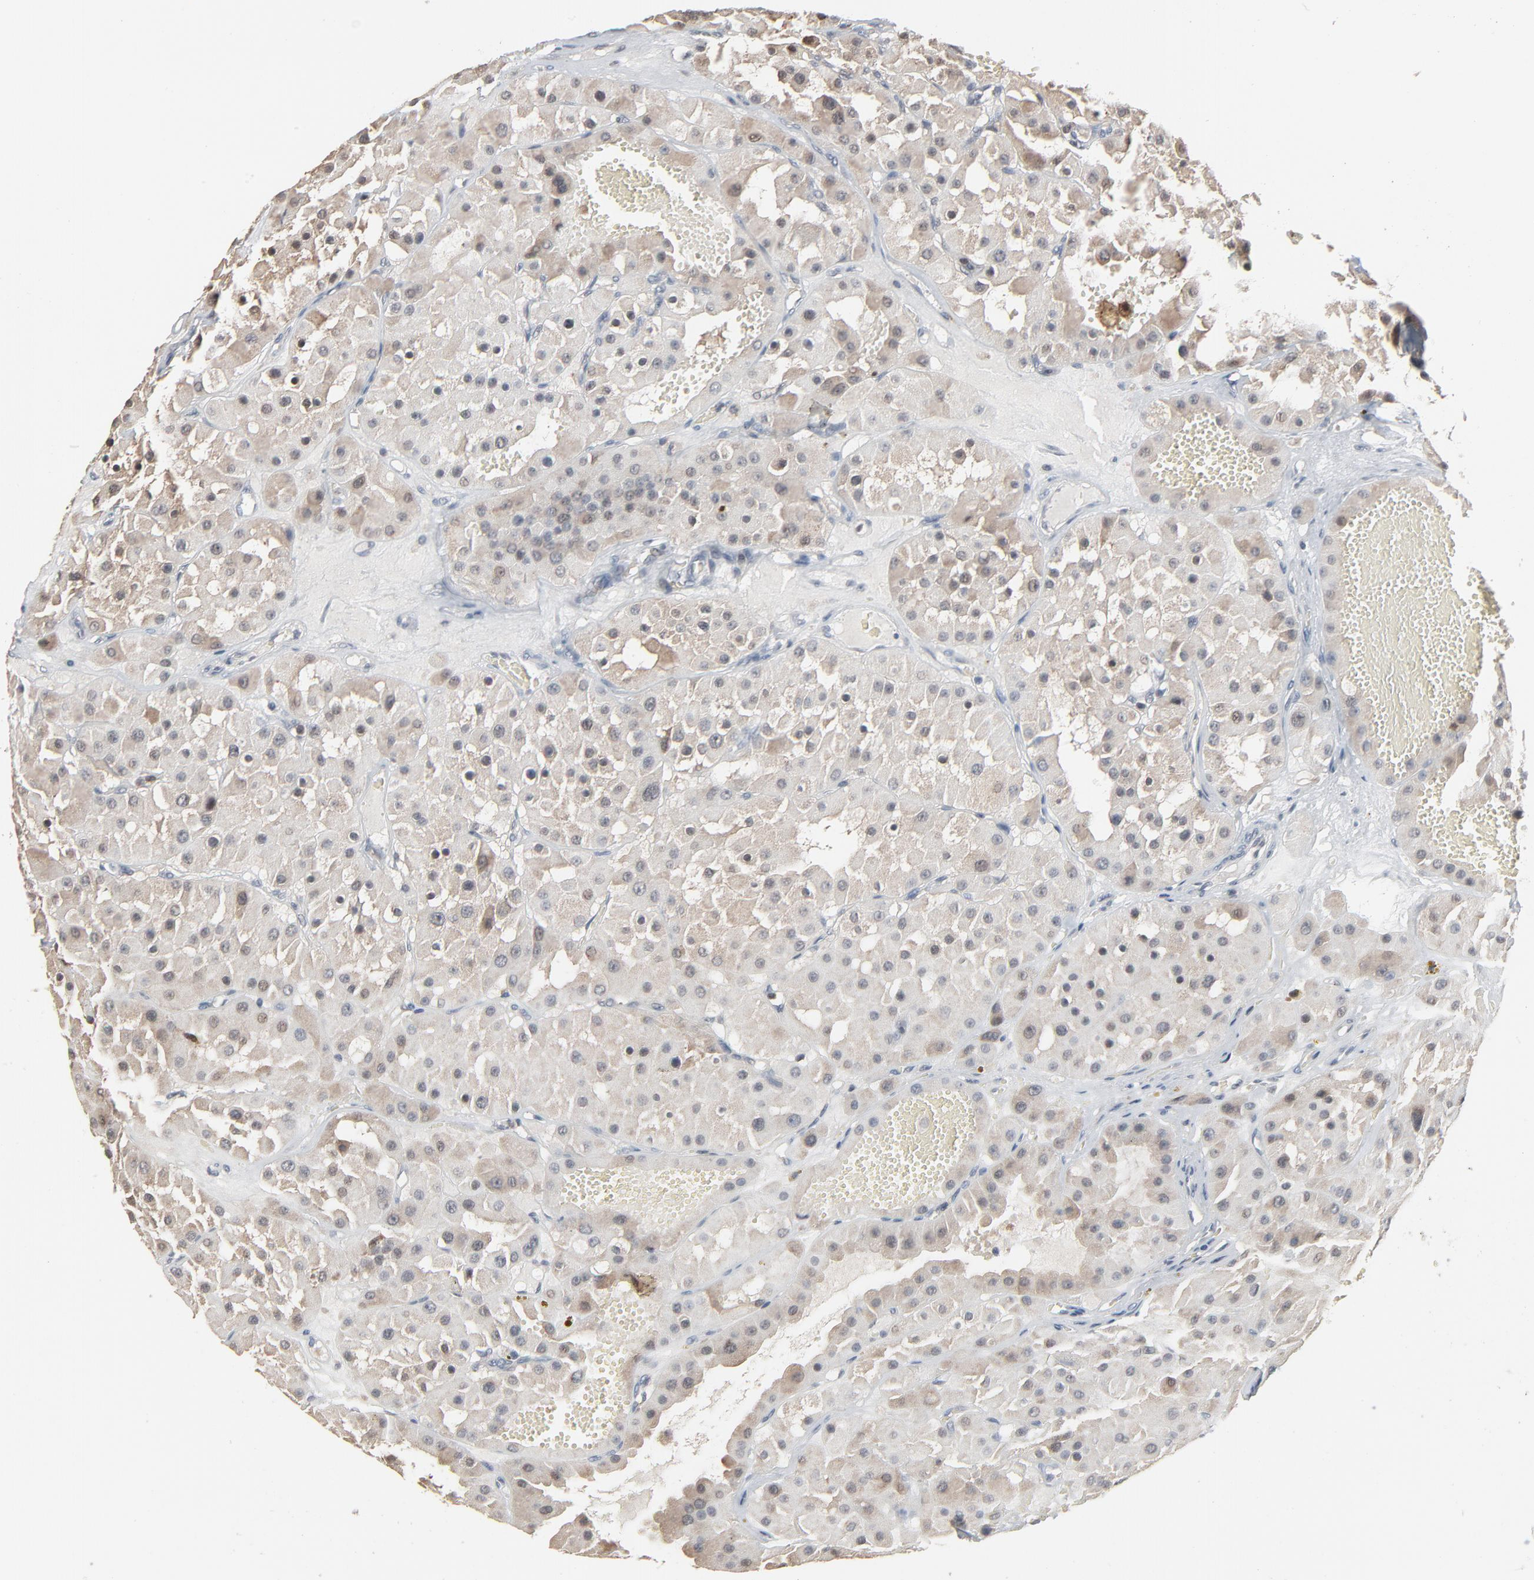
{"staining": {"intensity": "weak", "quantity": "<25%", "location": "cytoplasmic/membranous"}, "tissue": "renal cancer", "cell_type": "Tumor cells", "image_type": "cancer", "snomed": [{"axis": "morphology", "description": "Adenocarcinoma, uncertain malignant potential"}, {"axis": "topography", "description": "Kidney"}], "caption": "IHC histopathology image of renal adenocarcinoma,  uncertain malignant potential stained for a protein (brown), which demonstrates no expression in tumor cells. (Stains: DAB immunohistochemistry with hematoxylin counter stain, Microscopy: brightfield microscopy at high magnification).", "gene": "DOCK8", "patient": {"sex": "male", "age": 63}}